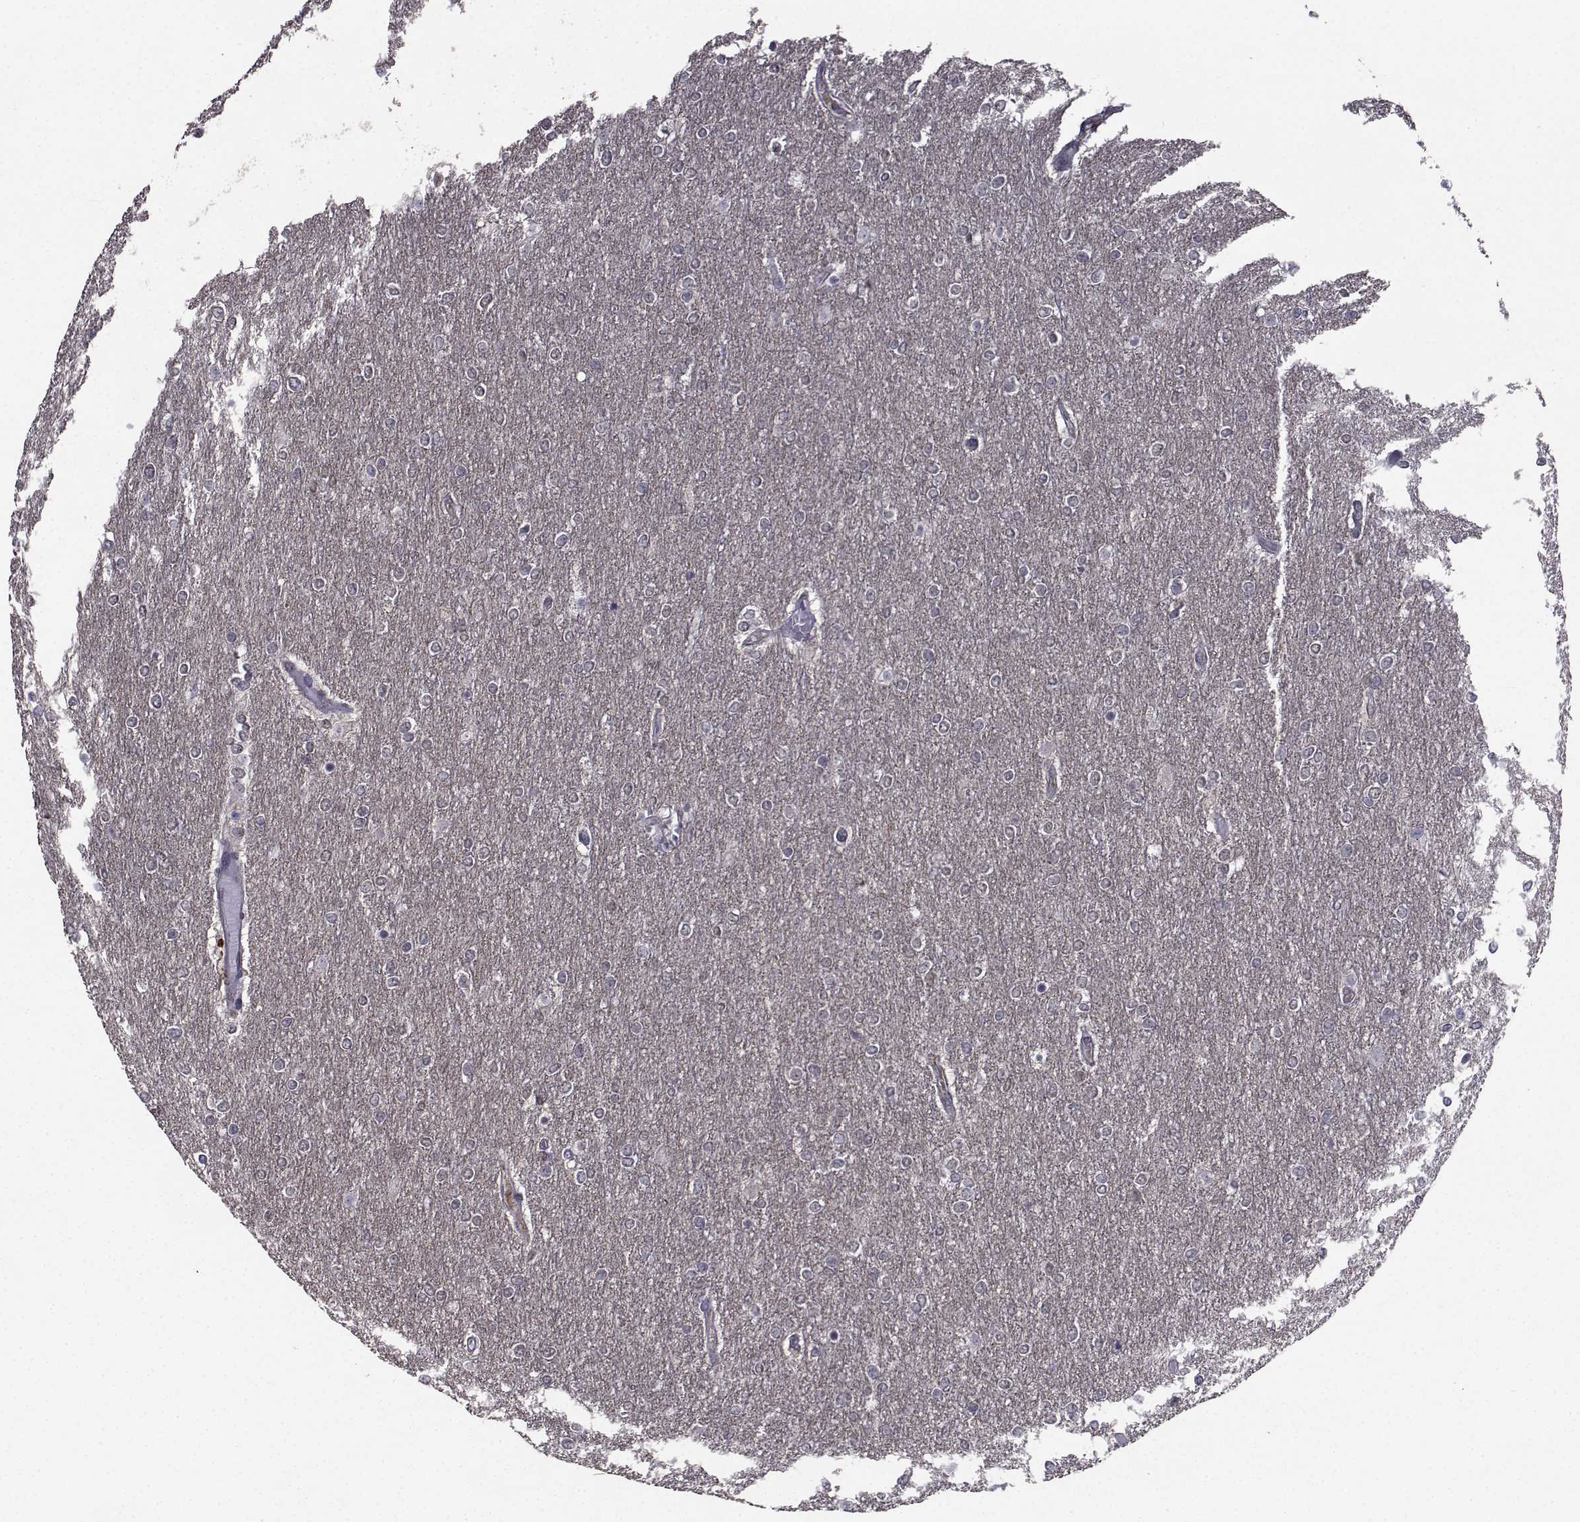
{"staining": {"intensity": "negative", "quantity": "none", "location": "none"}, "tissue": "glioma", "cell_type": "Tumor cells", "image_type": "cancer", "snomed": [{"axis": "morphology", "description": "Glioma, malignant, High grade"}, {"axis": "topography", "description": "Brain"}], "caption": "Immunohistochemistry (IHC) of high-grade glioma (malignant) reveals no positivity in tumor cells.", "gene": "CYP2S1", "patient": {"sex": "female", "age": 61}}